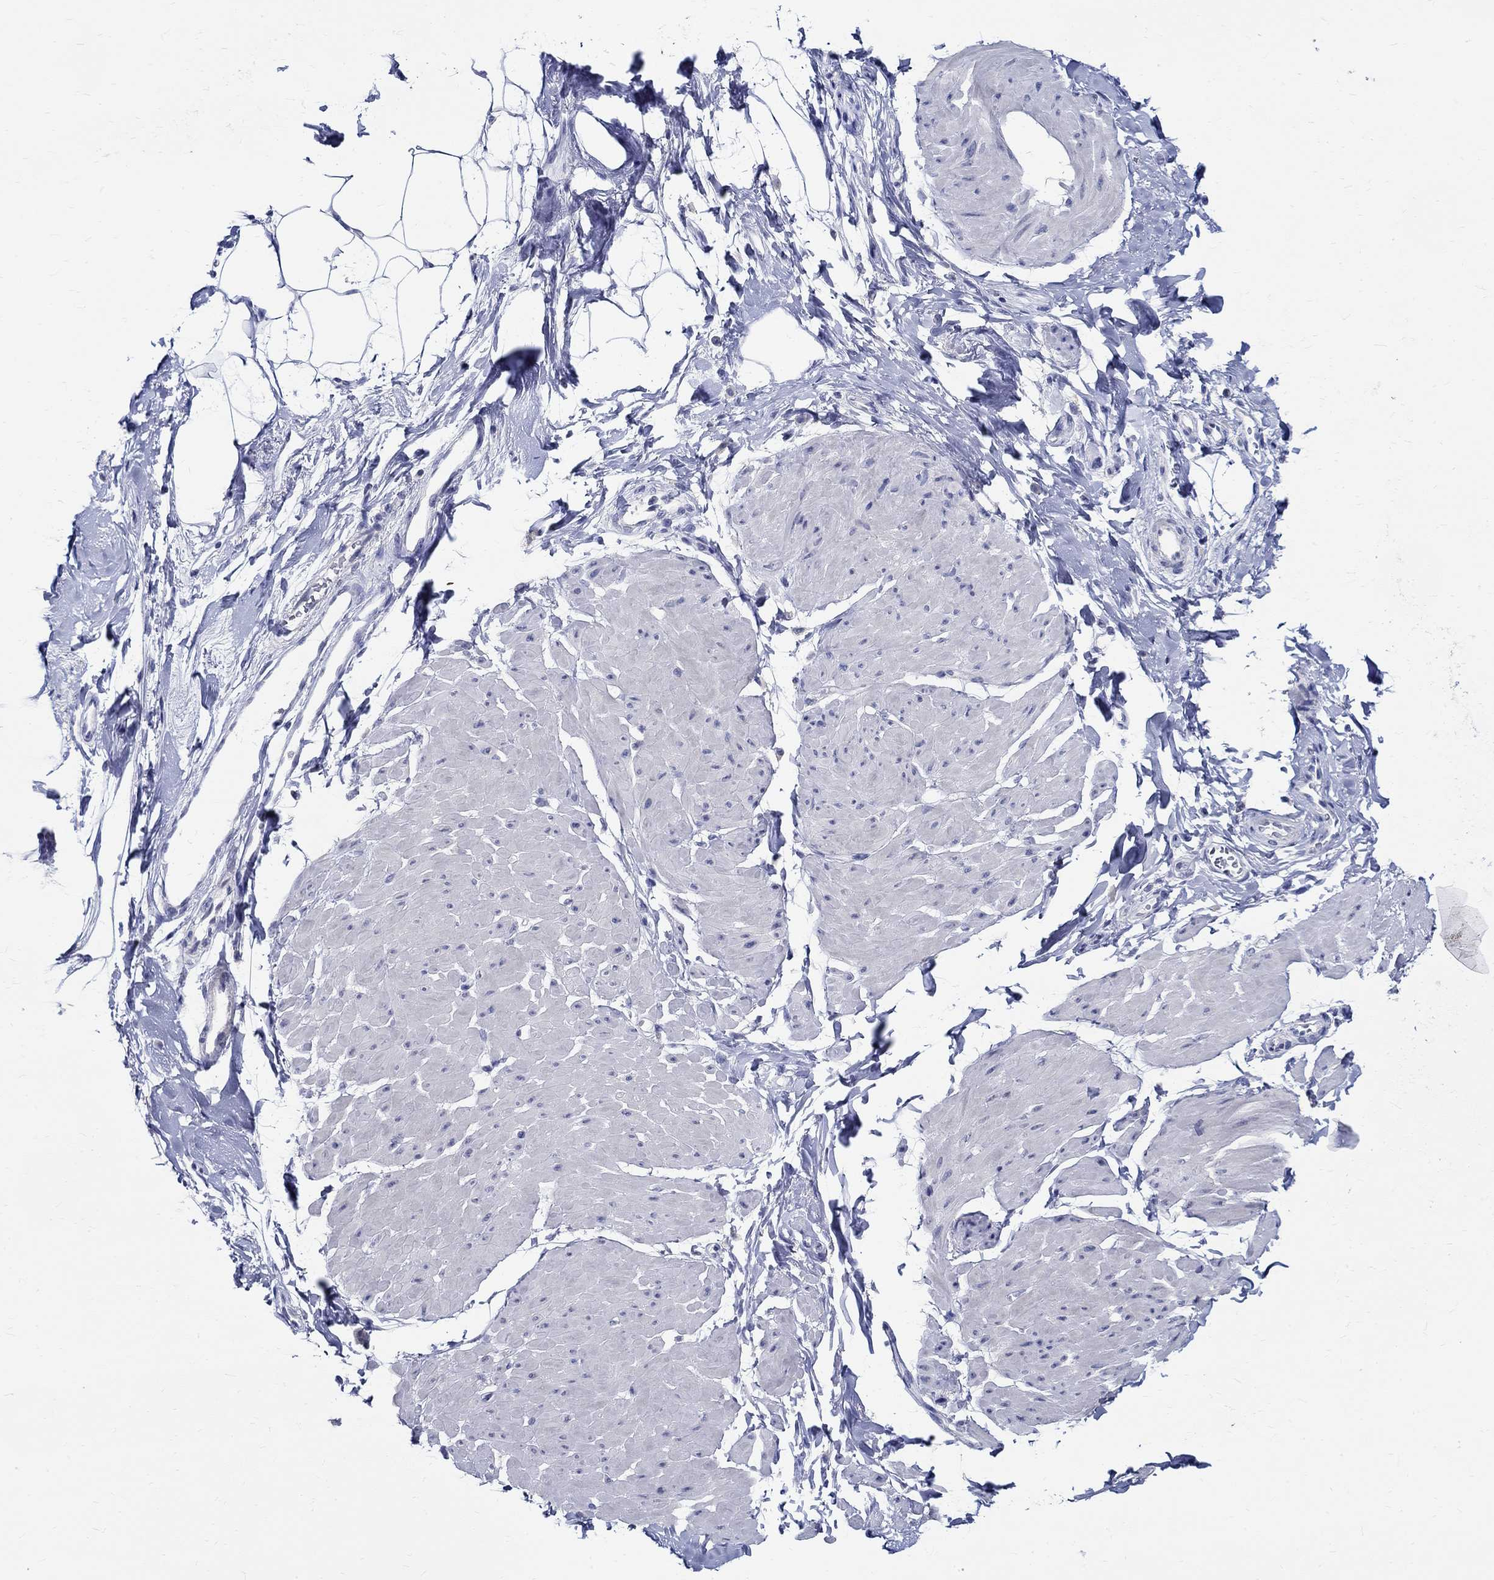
{"staining": {"intensity": "negative", "quantity": "none", "location": "none"}, "tissue": "smooth muscle", "cell_type": "Smooth muscle cells", "image_type": "normal", "snomed": [{"axis": "morphology", "description": "Normal tissue, NOS"}, {"axis": "topography", "description": "Adipose tissue"}, {"axis": "topography", "description": "Smooth muscle"}, {"axis": "topography", "description": "Peripheral nerve tissue"}], "caption": "Smooth muscle cells are negative for protein expression in benign human smooth muscle. The staining is performed using DAB brown chromogen with nuclei counter-stained in using hematoxylin.", "gene": "CETN1", "patient": {"sex": "male", "age": 83}}